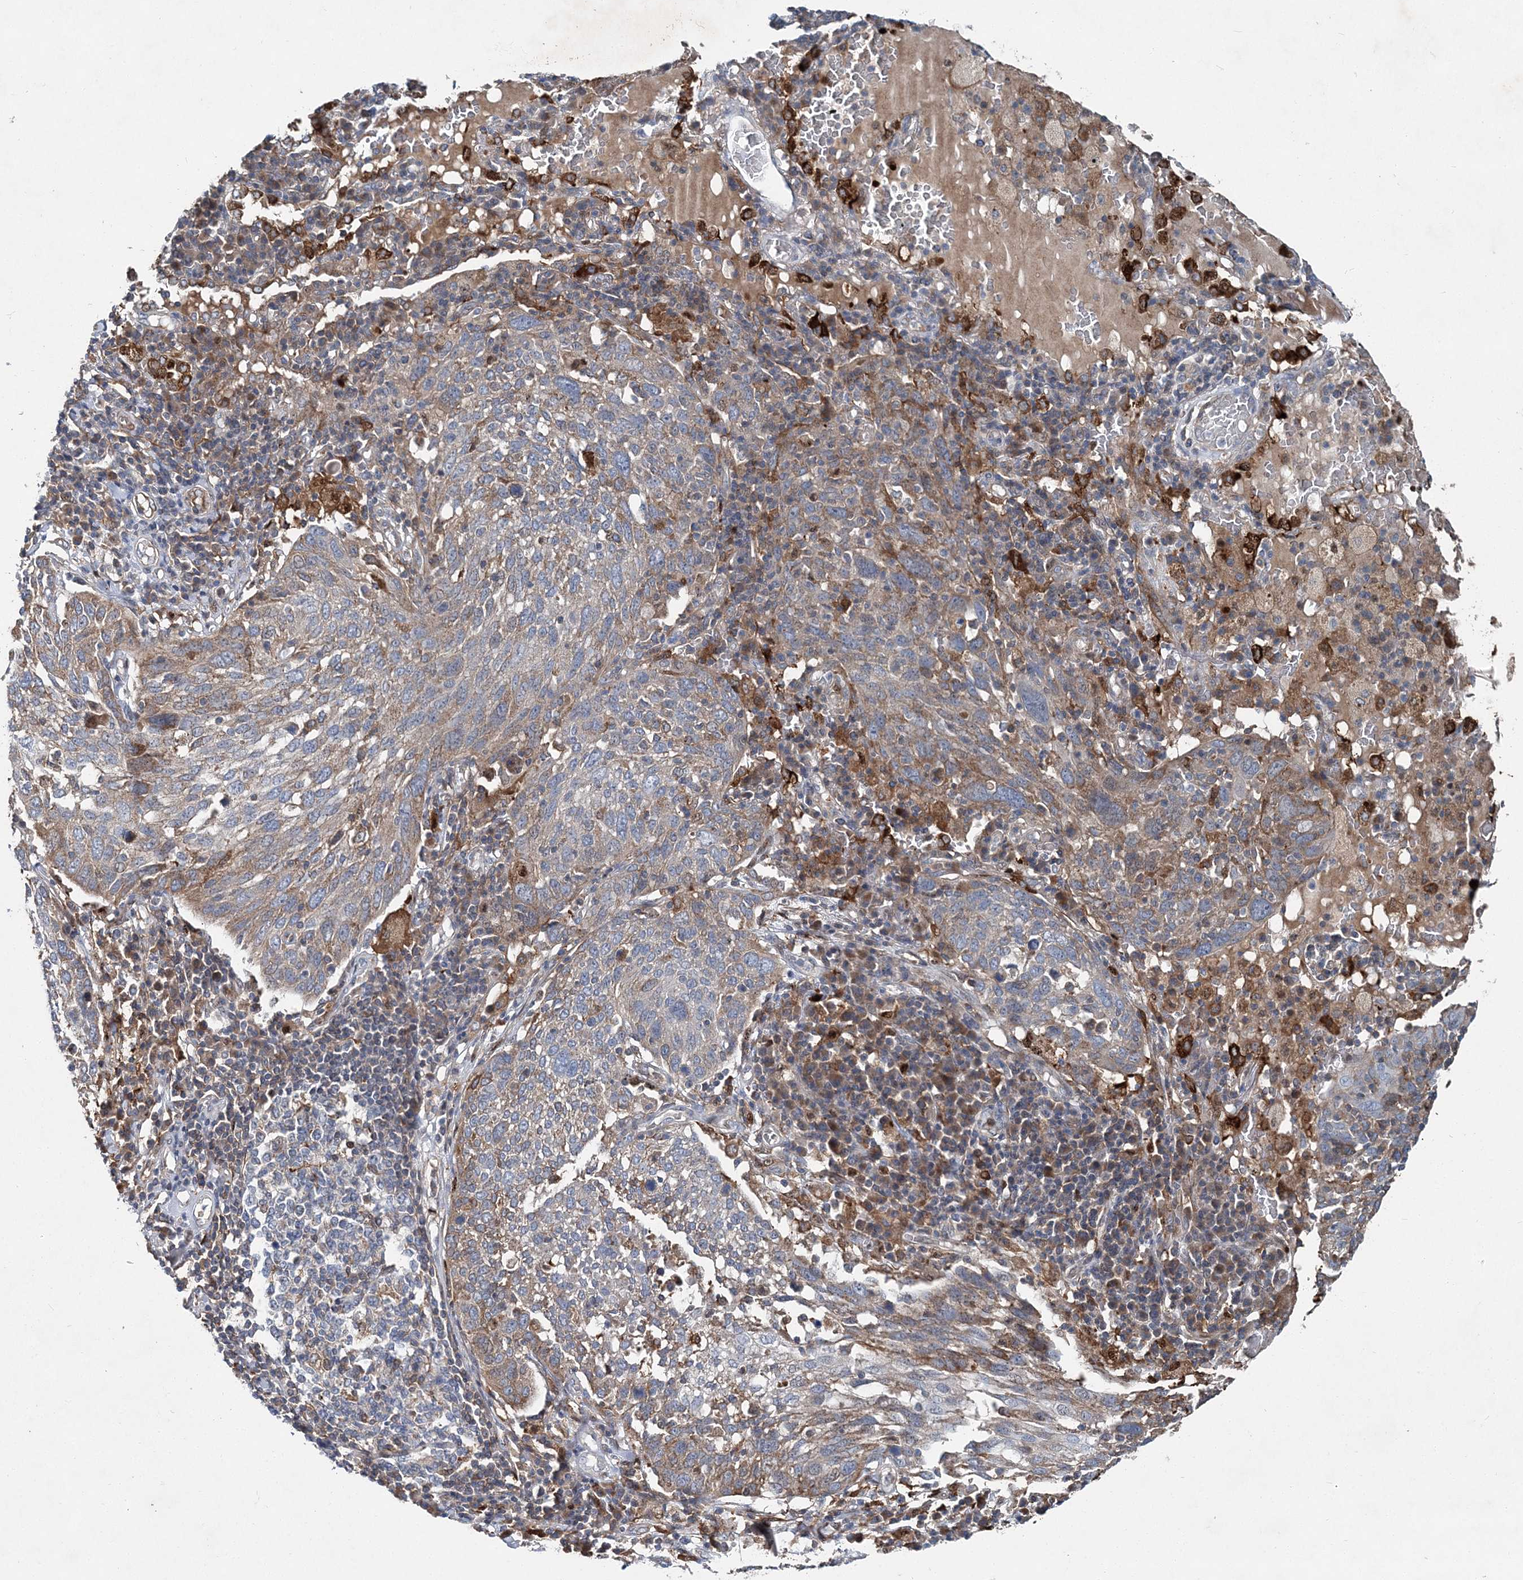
{"staining": {"intensity": "moderate", "quantity": "<25%", "location": "cytoplasmic/membranous"}, "tissue": "lung cancer", "cell_type": "Tumor cells", "image_type": "cancer", "snomed": [{"axis": "morphology", "description": "Squamous cell carcinoma, NOS"}, {"axis": "topography", "description": "Lung"}], "caption": "Protein staining of lung cancer (squamous cell carcinoma) tissue reveals moderate cytoplasmic/membranous positivity in approximately <25% of tumor cells.", "gene": "SPOPL", "patient": {"sex": "male", "age": 65}}